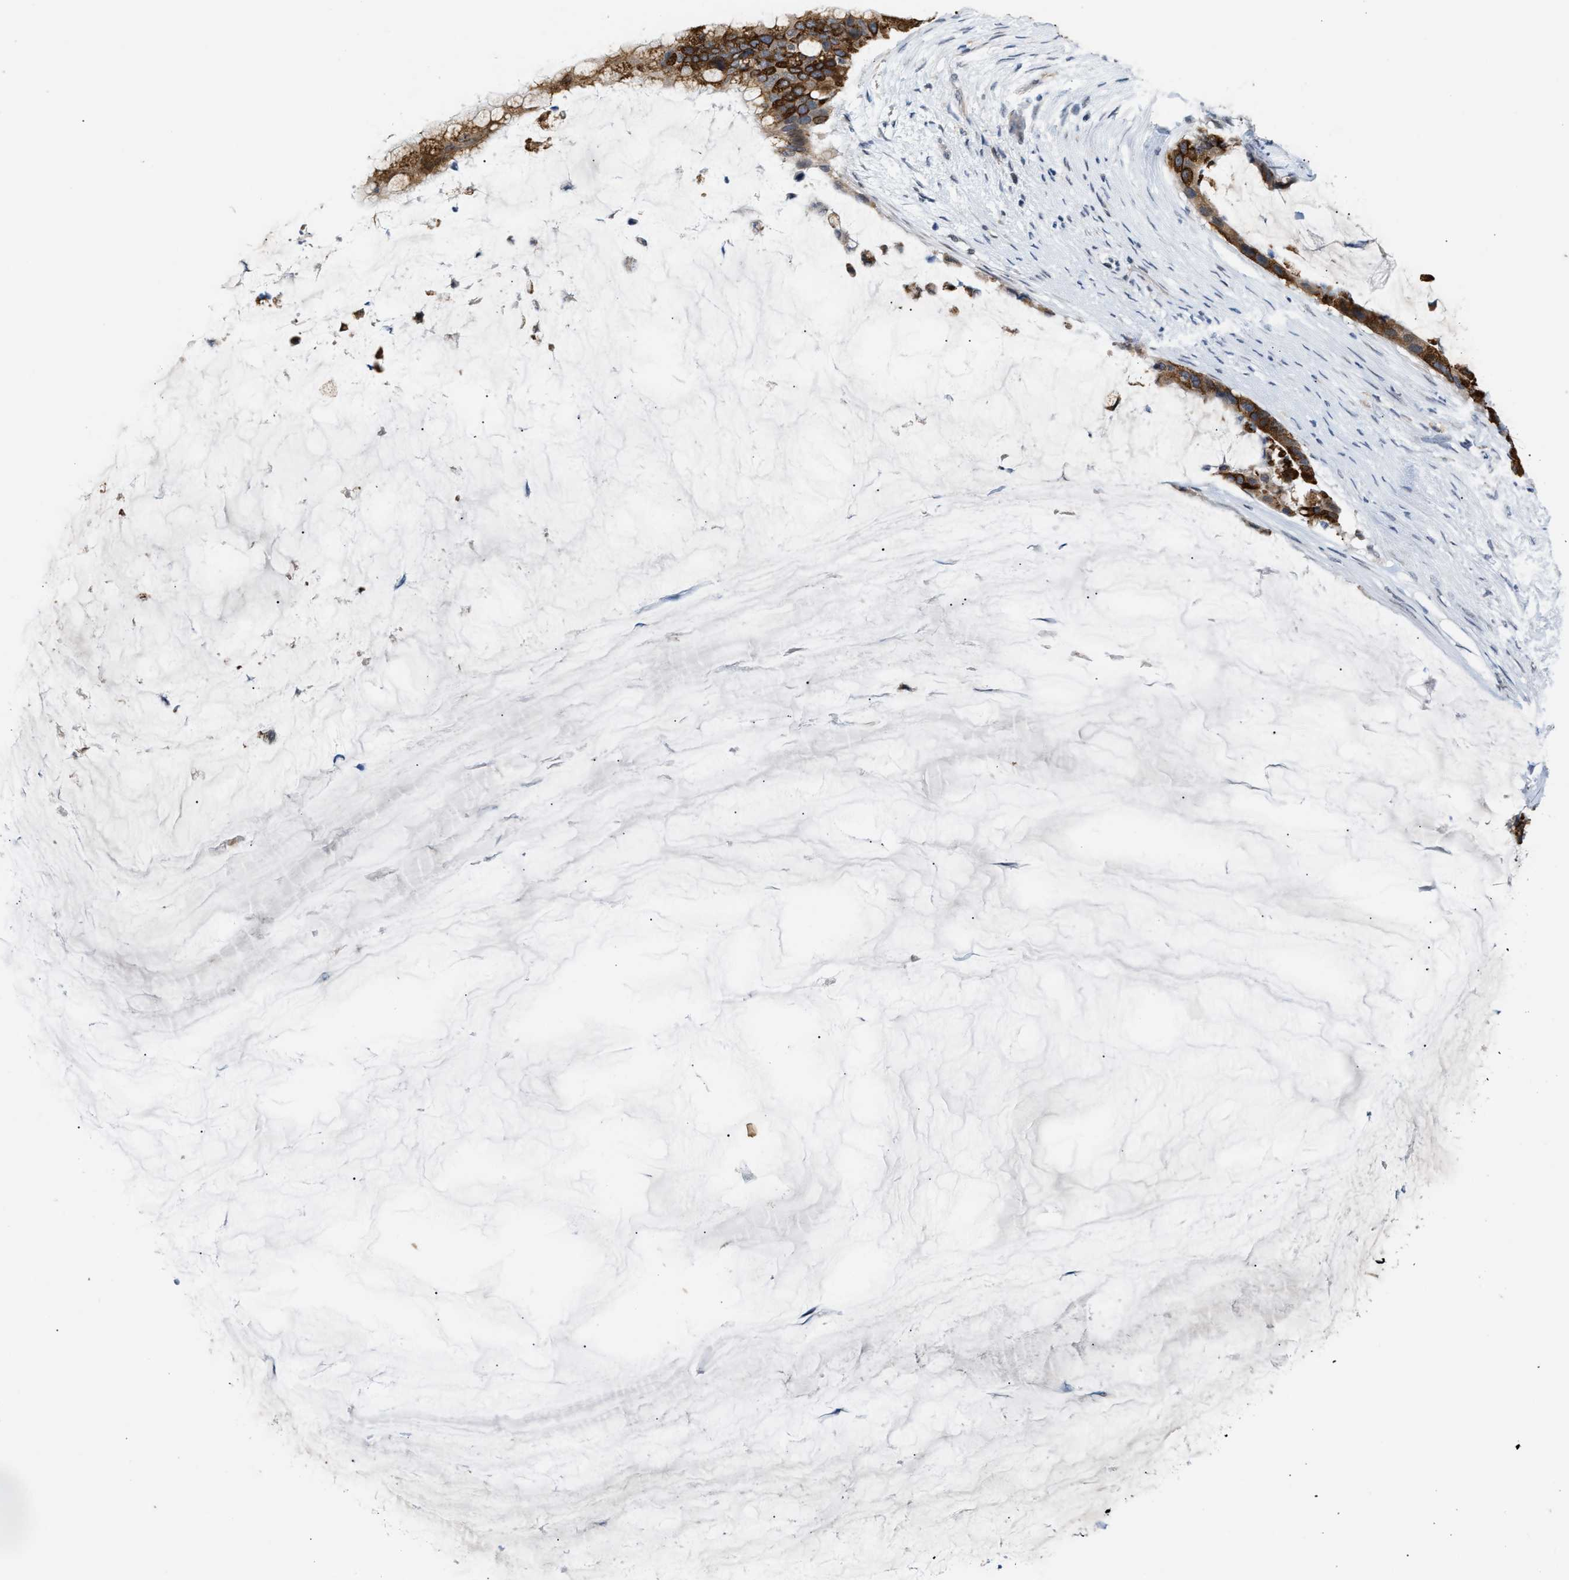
{"staining": {"intensity": "strong", "quantity": ">75%", "location": "cytoplasmic/membranous"}, "tissue": "pancreatic cancer", "cell_type": "Tumor cells", "image_type": "cancer", "snomed": [{"axis": "morphology", "description": "Adenocarcinoma, NOS"}, {"axis": "topography", "description": "Pancreas"}], "caption": "IHC histopathology image of adenocarcinoma (pancreatic) stained for a protein (brown), which exhibits high levels of strong cytoplasmic/membranous staining in about >75% of tumor cells.", "gene": "TXNRD3", "patient": {"sex": "male", "age": 41}}